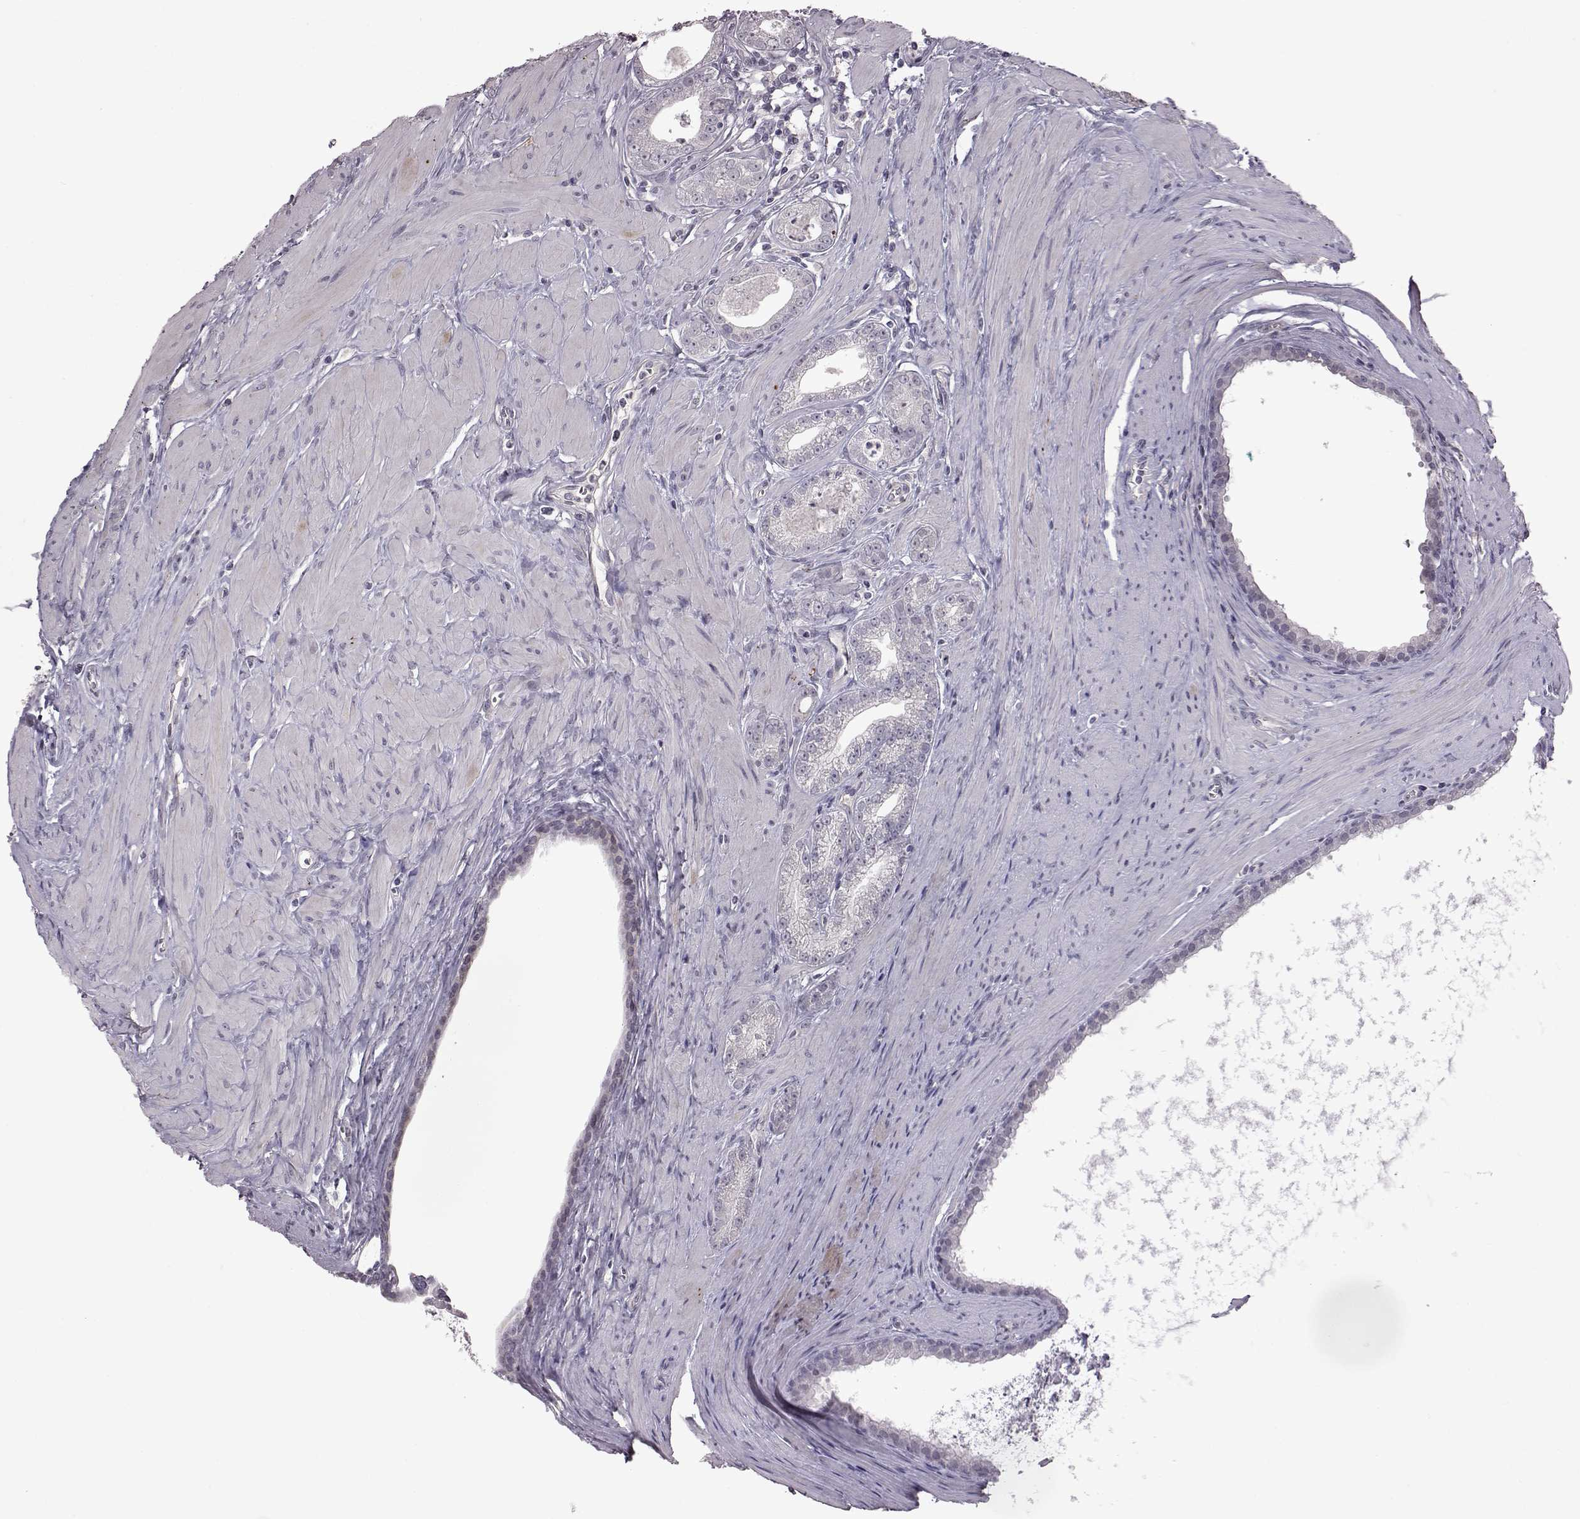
{"staining": {"intensity": "negative", "quantity": "none", "location": "none"}, "tissue": "prostate cancer", "cell_type": "Tumor cells", "image_type": "cancer", "snomed": [{"axis": "morphology", "description": "Adenocarcinoma, NOS"}, {"axis": "topography", "description": "Prostate"}], "caption": "The image reveals no significant staining in tumor cells of prostate adenocarcinoma.", "gene": "GAL", "patient": {"sex": "male", "age": 71}}